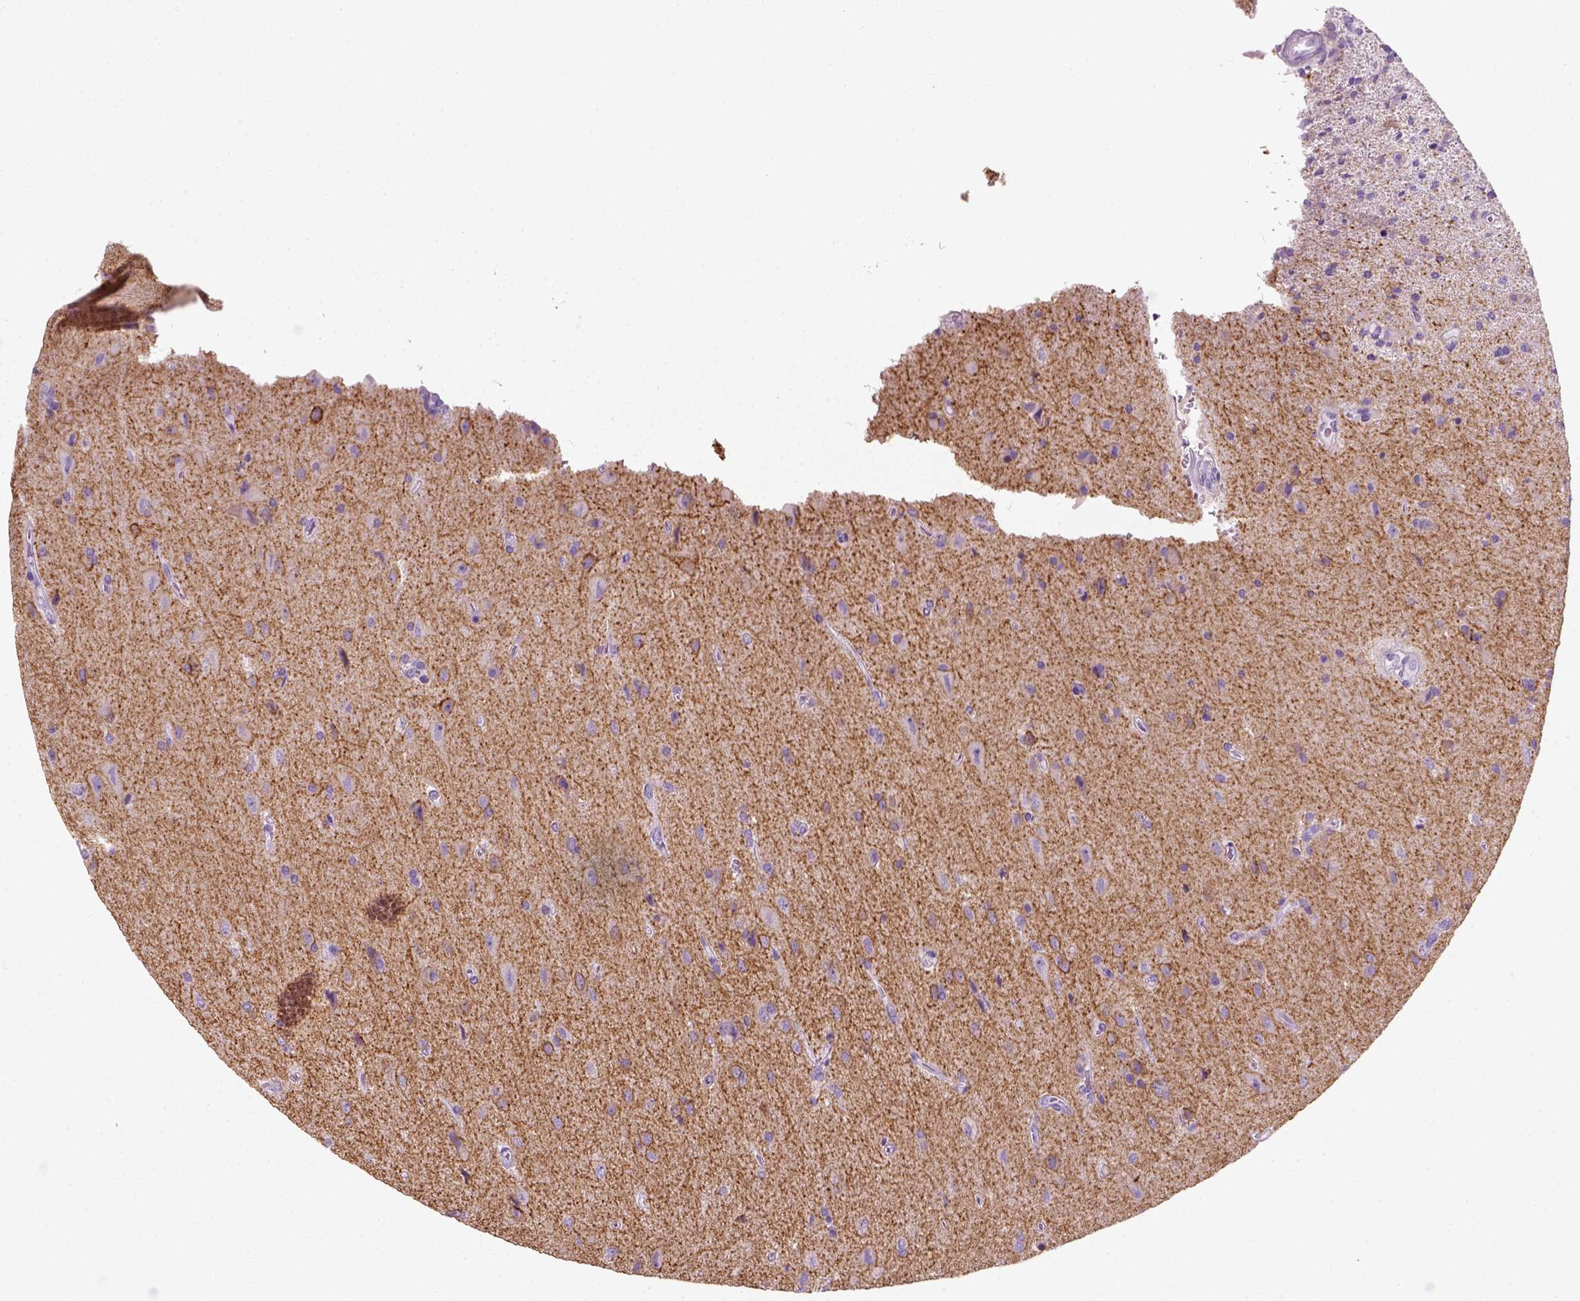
{"staining": {"intensity": "negative", "quantity": "none", "location": "none"}, "tissue": "glioma", "cell_type": "Tumor cells", "image_type": "cancer", "snomed": [{"axis": "morphology", "description": "Glioma, malignant, High grade"}, {"axis": "topography", "description": "Cerebral cortex"}], "caption": "High-grade glioma (malignant) stained for a protein using IHC shows no staining tumor cells.", "gene": "SLC12A5", "patient": {"sex": "male", "age": 70}}